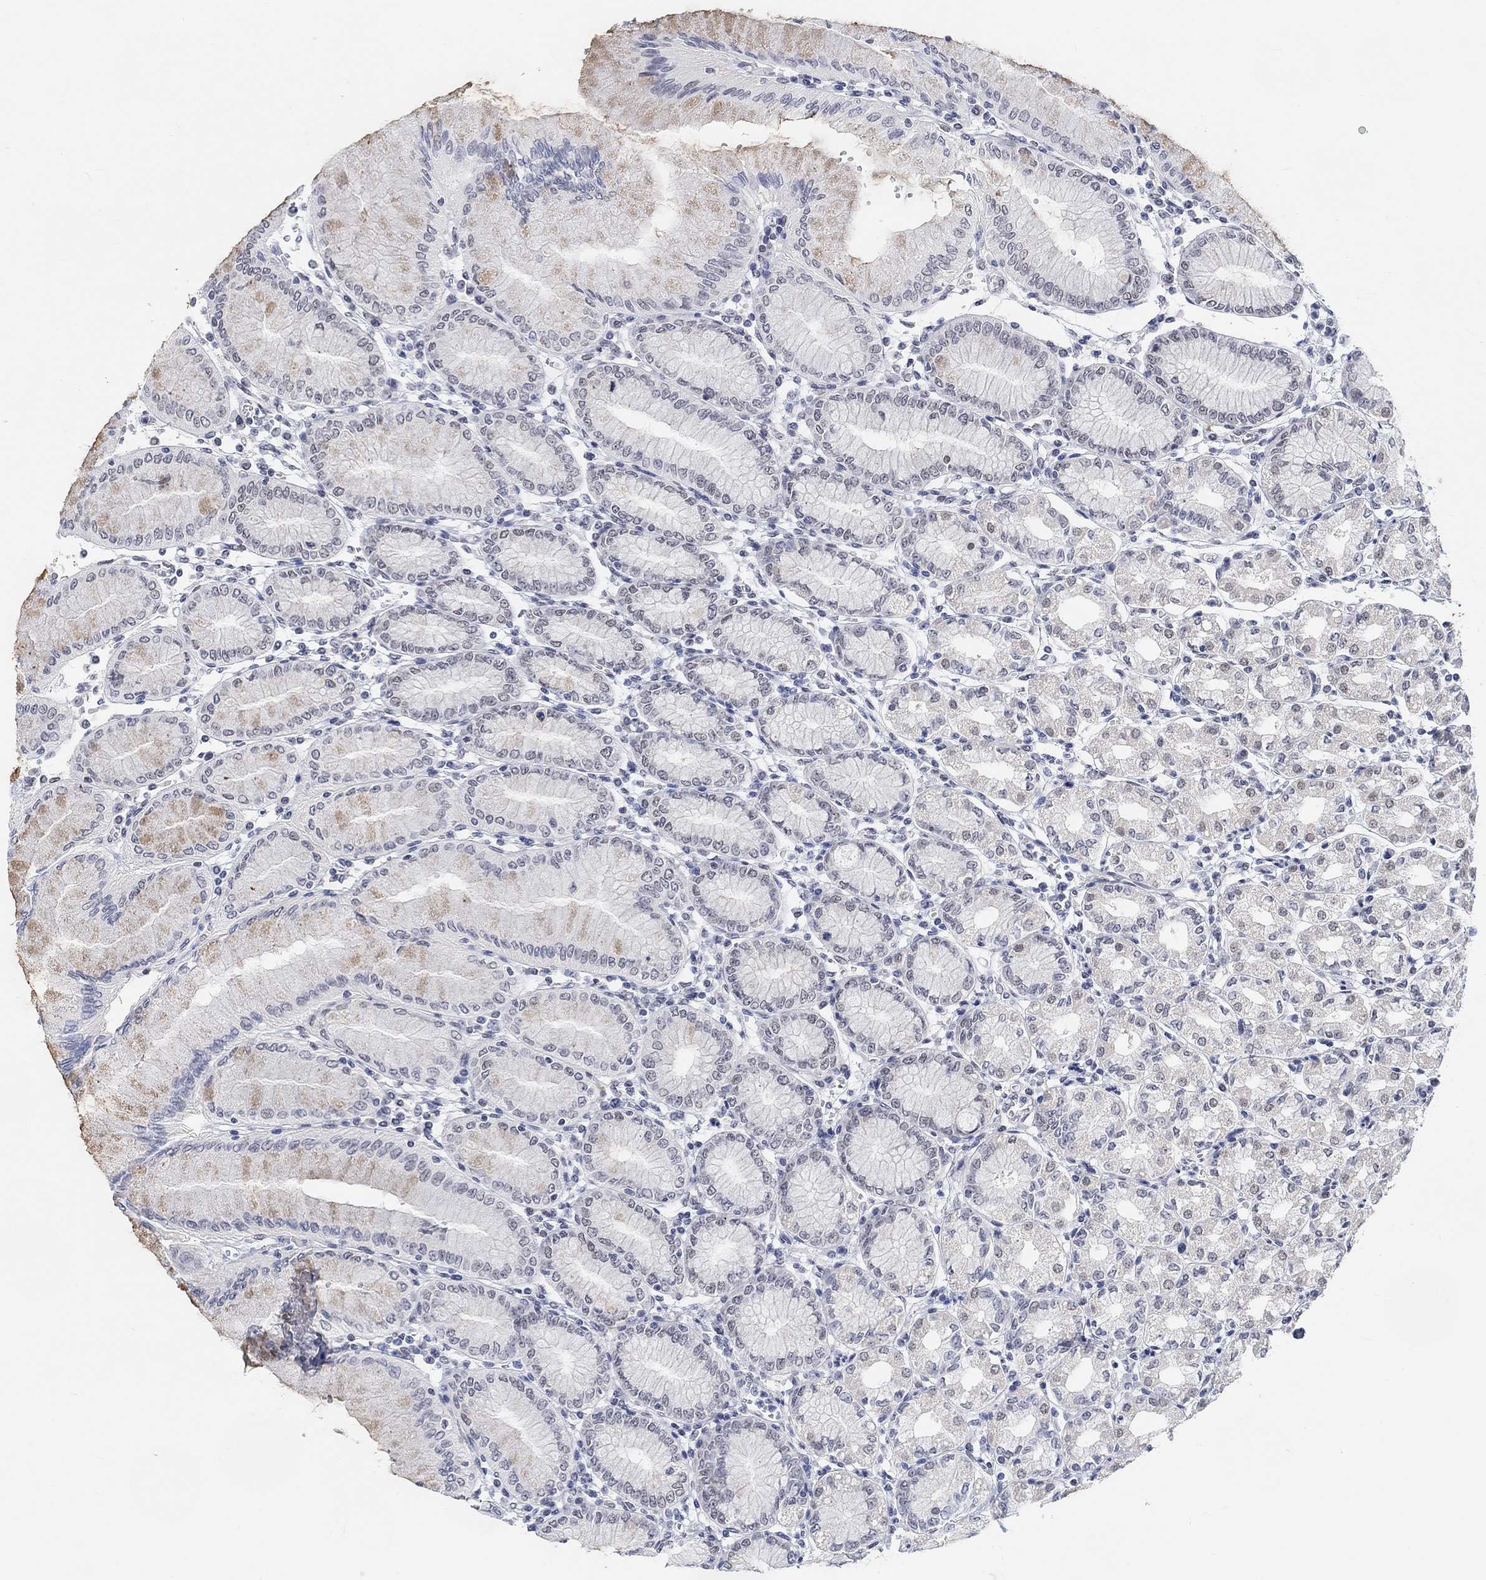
{"staining": {"intensity": "weak", "quantity": "<25%", "location": "nuclear"}, "tissue": "stomach", "cell_type": "Glandular cells", "image_type": "normal", "snomed": [{"axis": "morphology", "description": "Normal tissue, NOS"}, {"axis": "topography", "description": "Skeletal muscle"}, {"axis": "topography", "description": "Stomach"}], "caption": "This is an immunohistochemistry micrograph of benign stomach. There is no expression in glandular cells.", "gene": "PURG", "patient": {"sex": "female", "age": 57}}